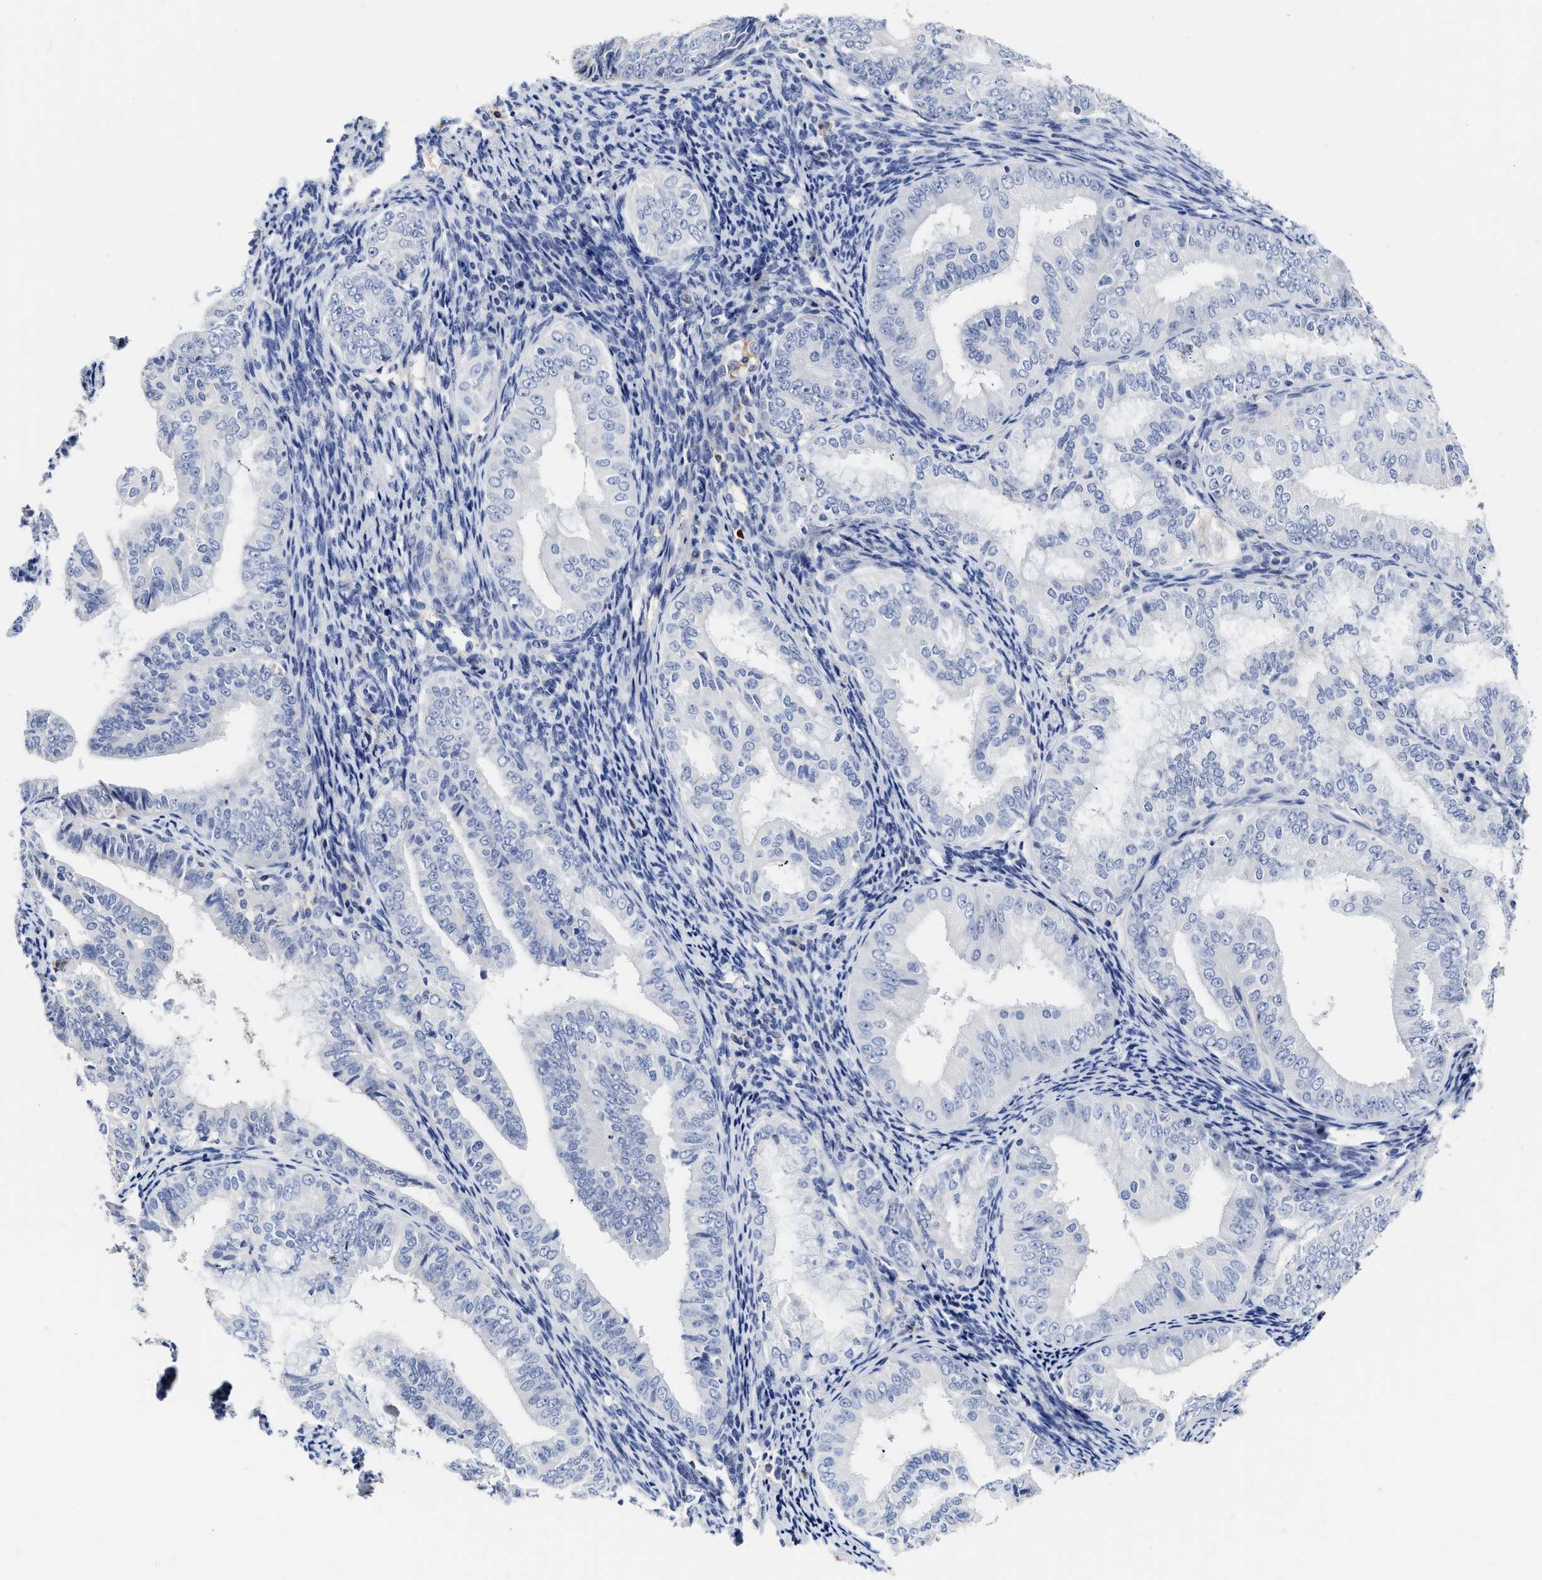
{"staining": {"intensity": "negative", "quantity": "none", "location": "none"}, "tissue": "endometrial cancer", "cell_type": "Tumor cells", "image_type": "cancer", "snomed": [{"axis": "morphology", "description": "Adenocarcinoma, NOS"}, {"axis": "topography", "description": "Endometrium"}], "caption": "IHC of human endometrial cancer exhibits no positivity in tumor cells.", "gene": "C2", "patient": {"sex": "female", "age": 63}}